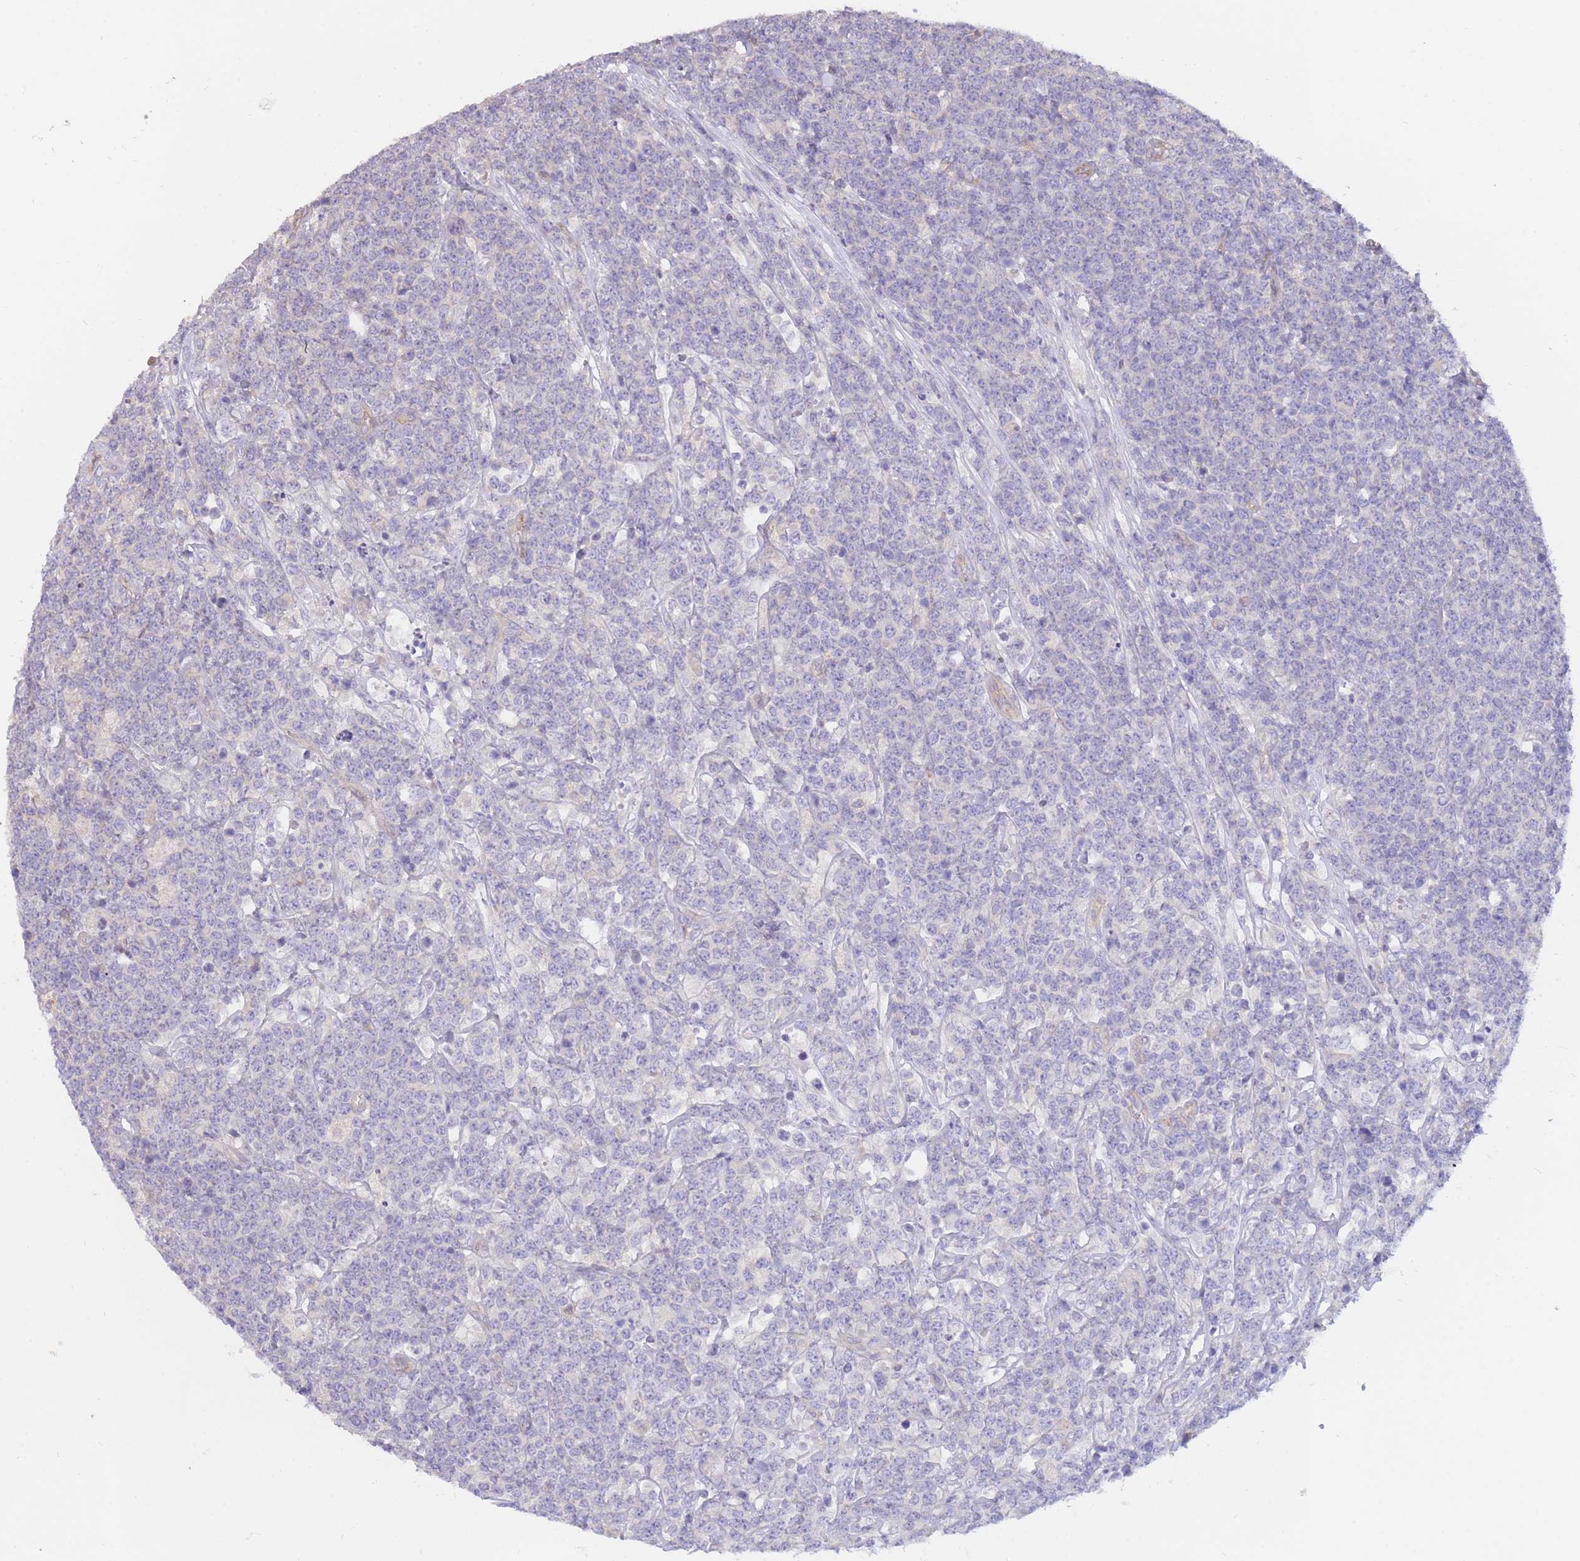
{"staining": {"intensity": "negative", "quantity": "none", "location": "none"}, "tissue": "lymphoma", "cell_type": "Tumor cells", "image_type": "cancer", "snomed": [{"axis": "morphology", "description": "Malignant lymphoma, non-Hodgkin's type, High grade"}, {"axis": "topography", "description": "Small intestine"}], "caption": "Immunohistochemistry (IHC) photomicrograph of high-grade malignant lymphoma, non-Hodgkin's type stained for a protein (brown), which displays no expression in tumor cells.", "gene": "SULT1A1", "patient": {"sex": "male", "age": 8}}